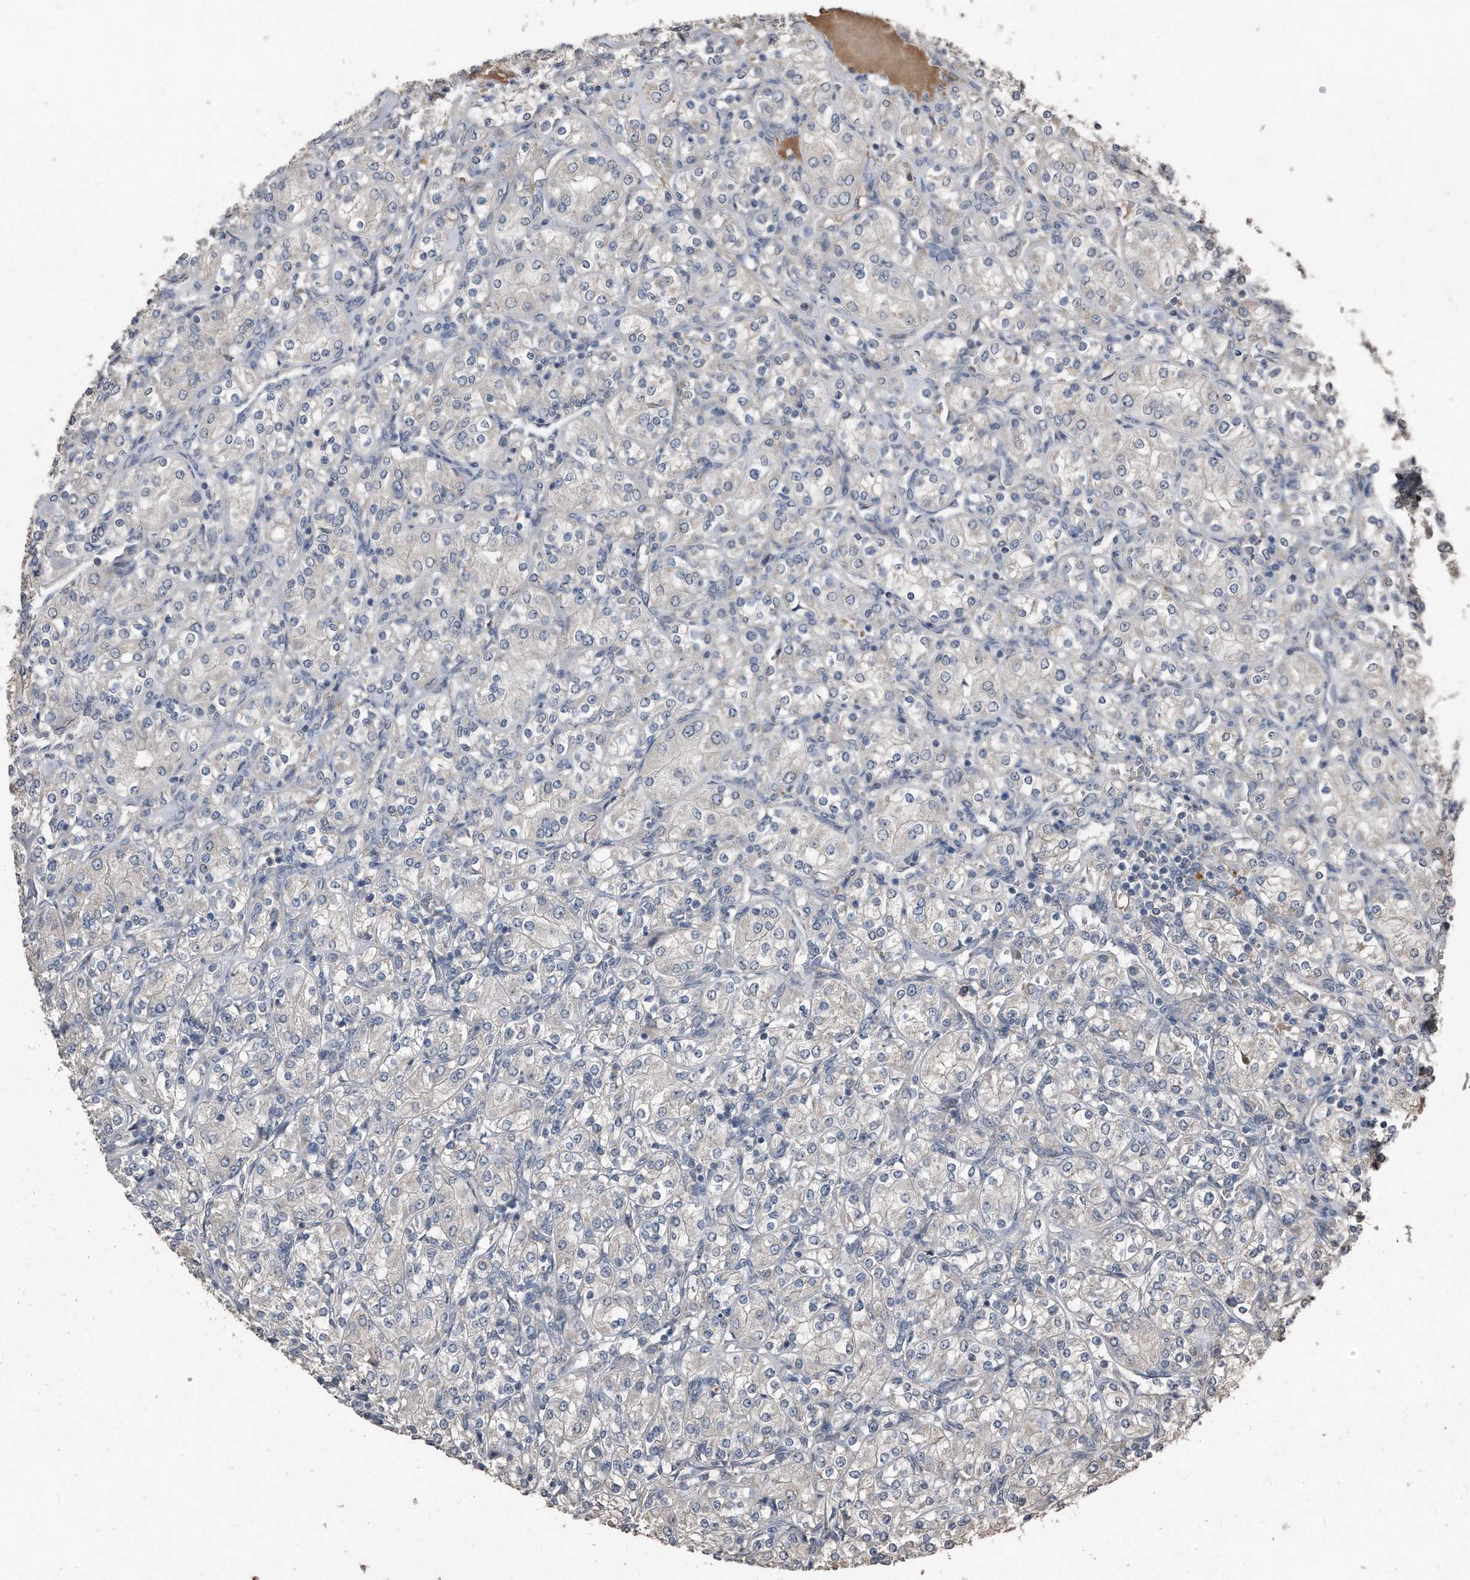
{"staining": {"intensity": "negative", "quantity": "none", "location": "none"}, "tissue": "renal cancer", "cell_type": "Tumor cells", "image_type": "cancer", "snomed": [{"axis": "morphology", "description": "Adenocarcinoma, NOS"}, {"axis": "topography", "description": "Kidney"}], "caption": "Immunohistochemical staining of human renal adenocarcinoma demonstrates no significant positivity in tumor cells.", "gene": "ANKRD10", "patient": {"sex": "male", "age": 77}}